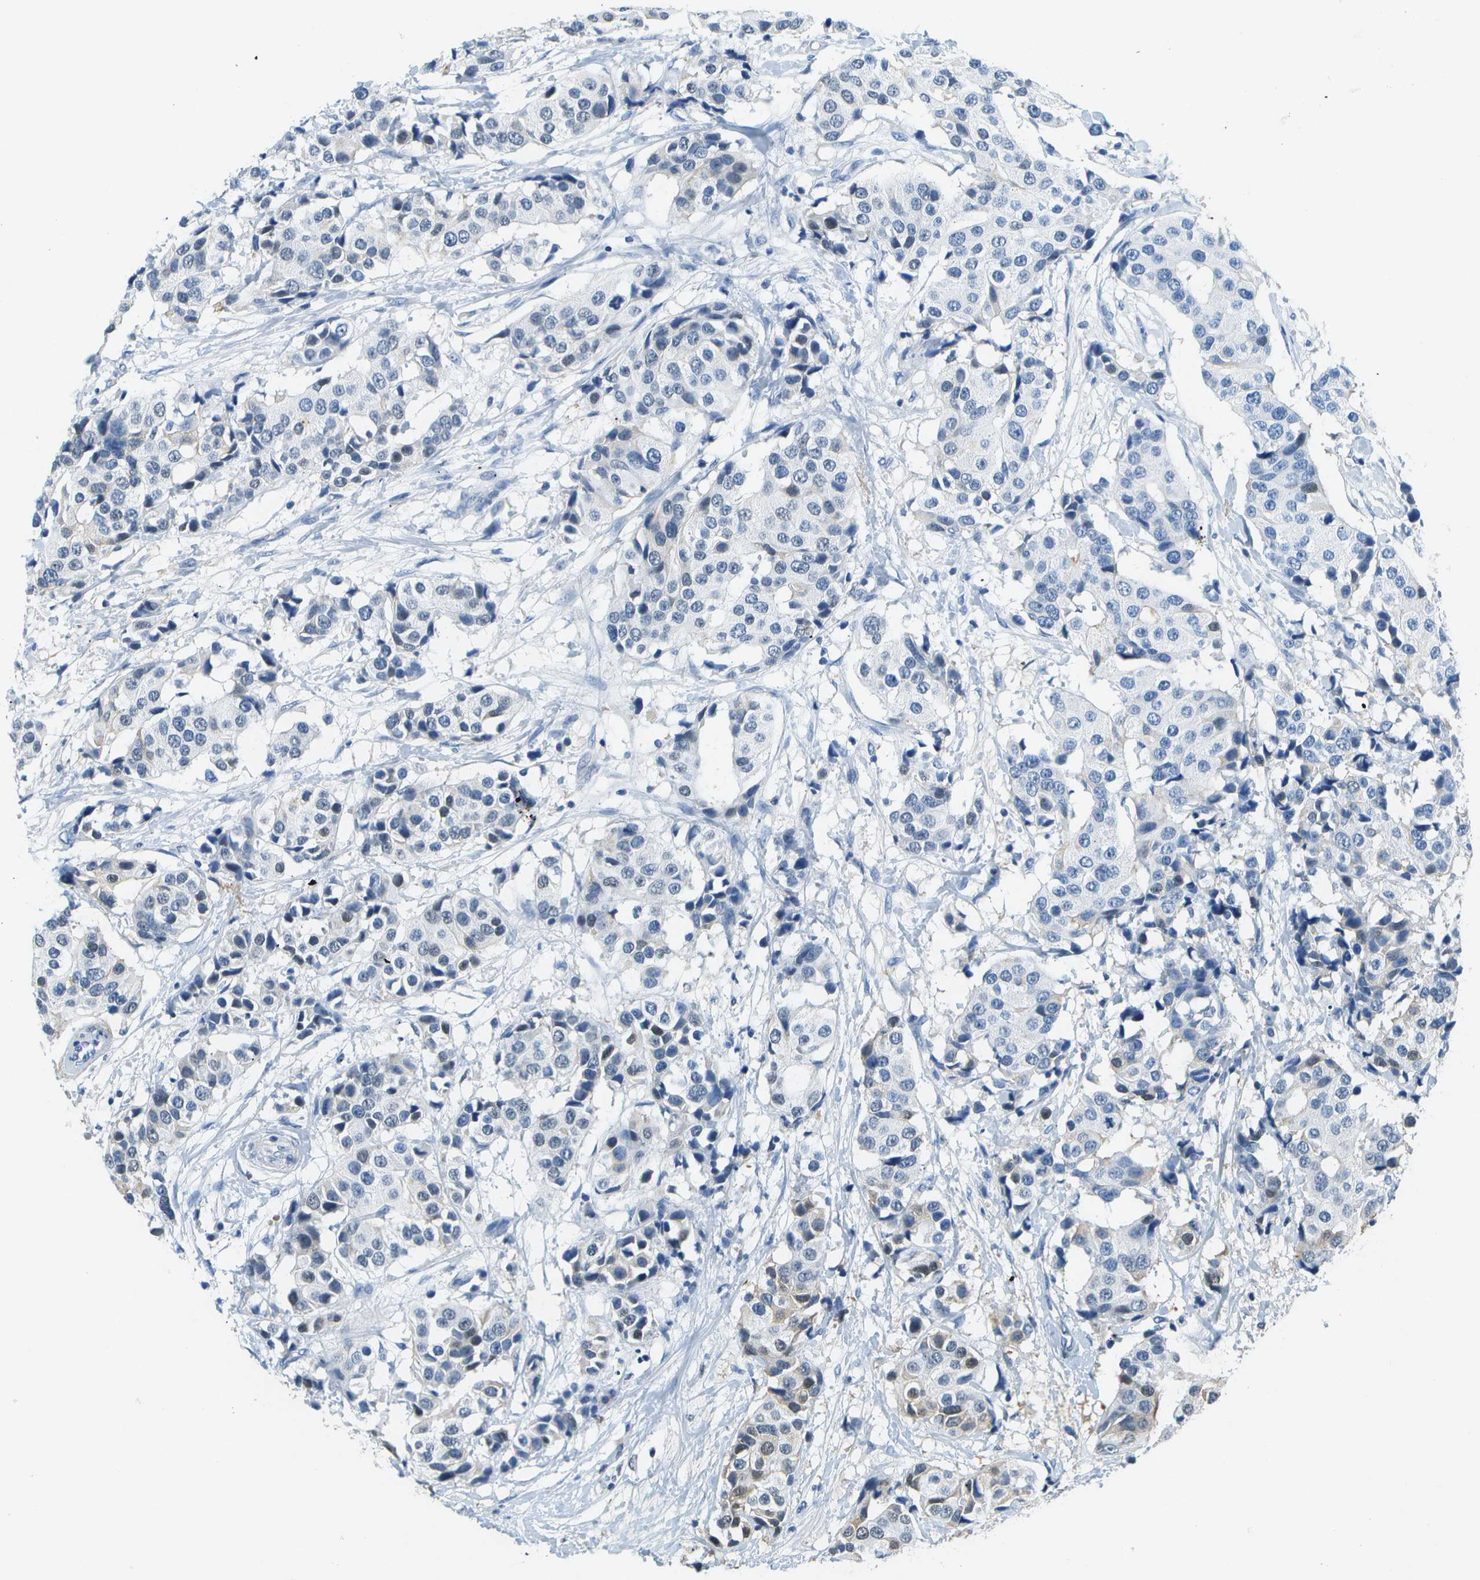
{"staining": {"intensity": "negative", "quantity": "none", "location": "none"}, "tissue": "breast cancer", "cell_type": "Tumor cells", "image_type": "cancer", "snomed": [{"axis": "morphology", "description": "Normal tissue, NOS"}, {"axis": "morphology", "description": "Duct carcinoma"}, {"axis": "topography", "description": "Breast"}], "caption": "IHC of breast intraductal carcinoma demonstrates no expression in tumor cells.", "gene": "SERPINA1", "patient": {"sex": "female", "age": 39}}